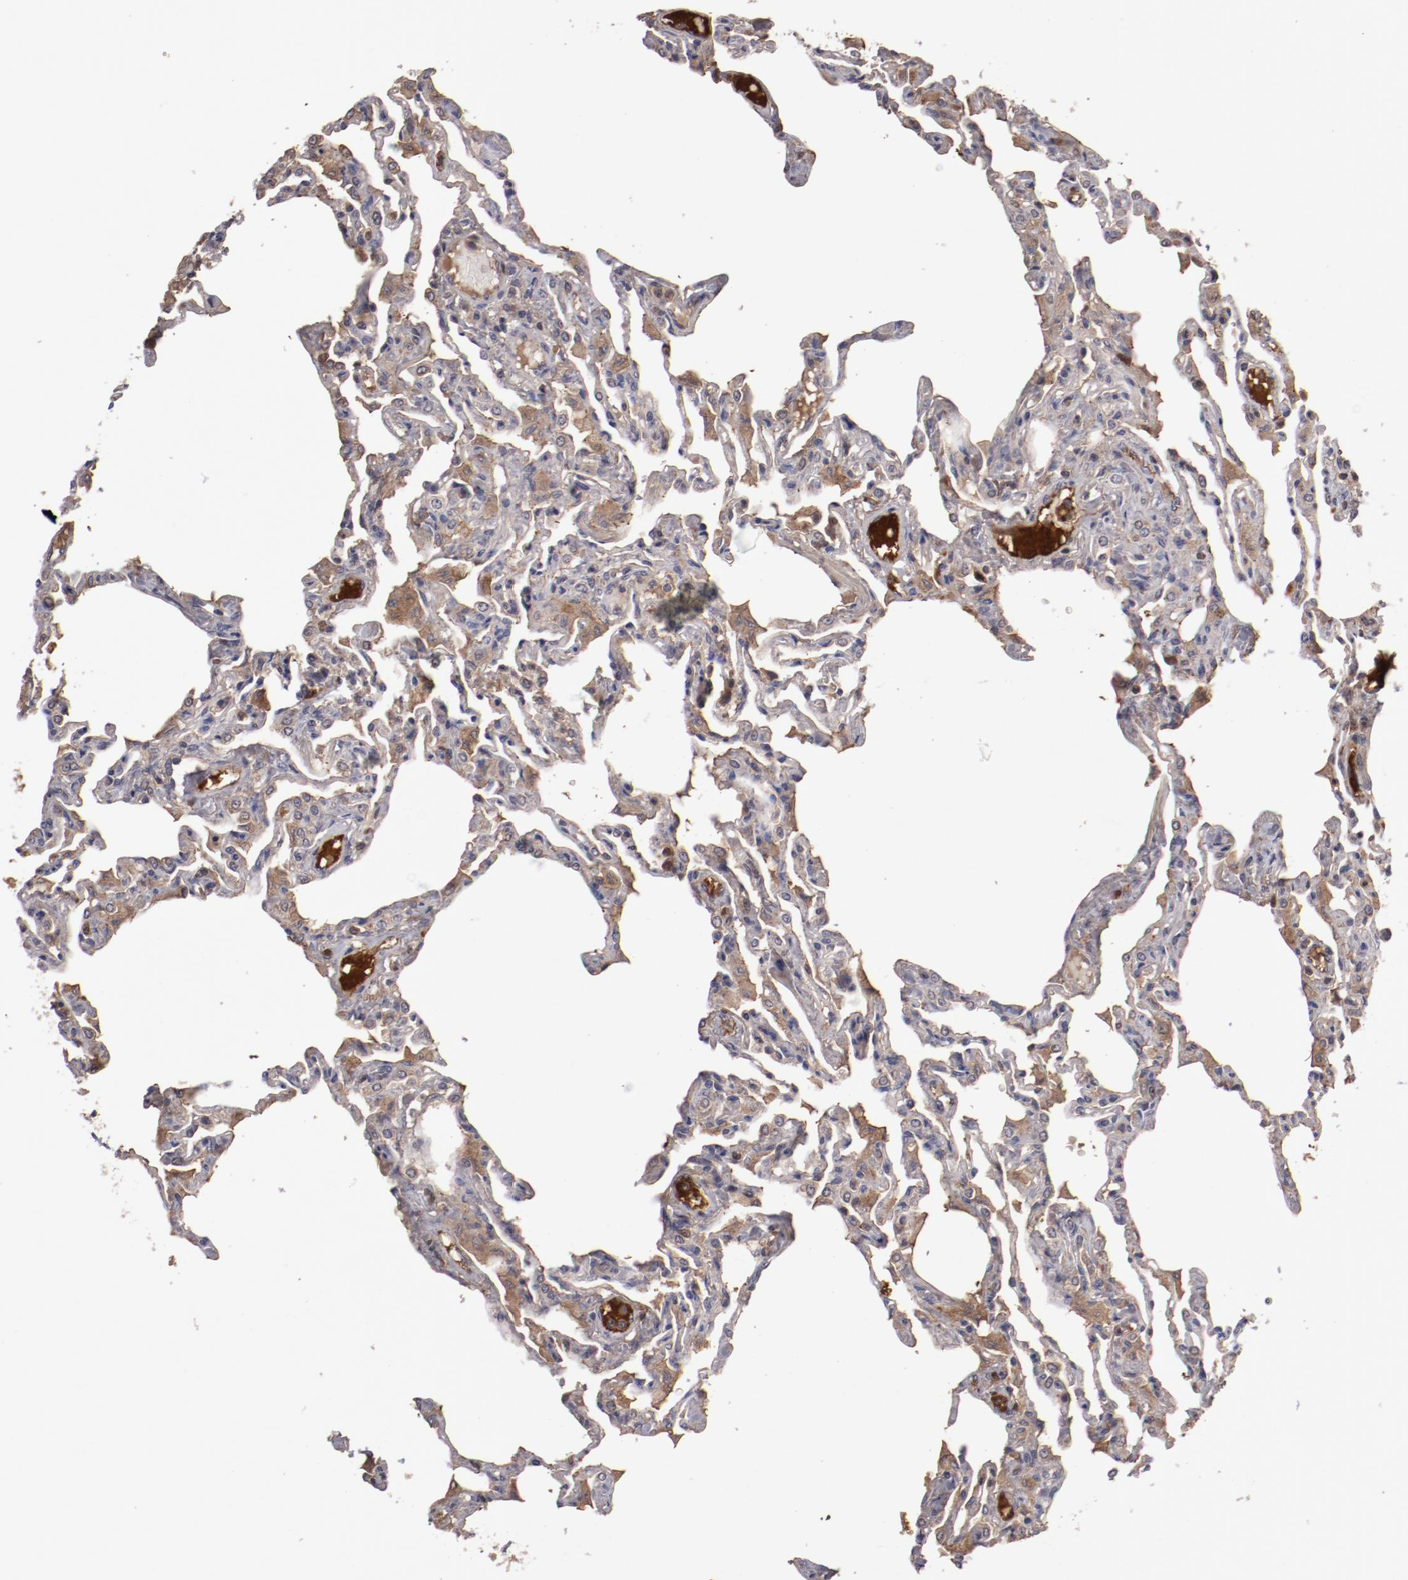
{"staining": {"intensity": "moderate", "quantity": "25%-75%", "location": "cytoplasmic/membranous"}, "tissue": "lung", "cell_type": "Alveolar cells", "image_type": "normal", "snomed": [{"axis": "morphology", "description": "Normal tissue, NOS"}, {"axis": "topography", "description": "Lung"}], "caption": "Protein staining of unremarkable lung displays moderate cytoplasmic/membranous expression in approximately 25%-75% of alveolar cells. Immunohistochemistry (ihc) stains the protein of interest in brown and the nuclei are stained blue.", "gene": "CP", "patient": {"sex": "female", "age": 49}}